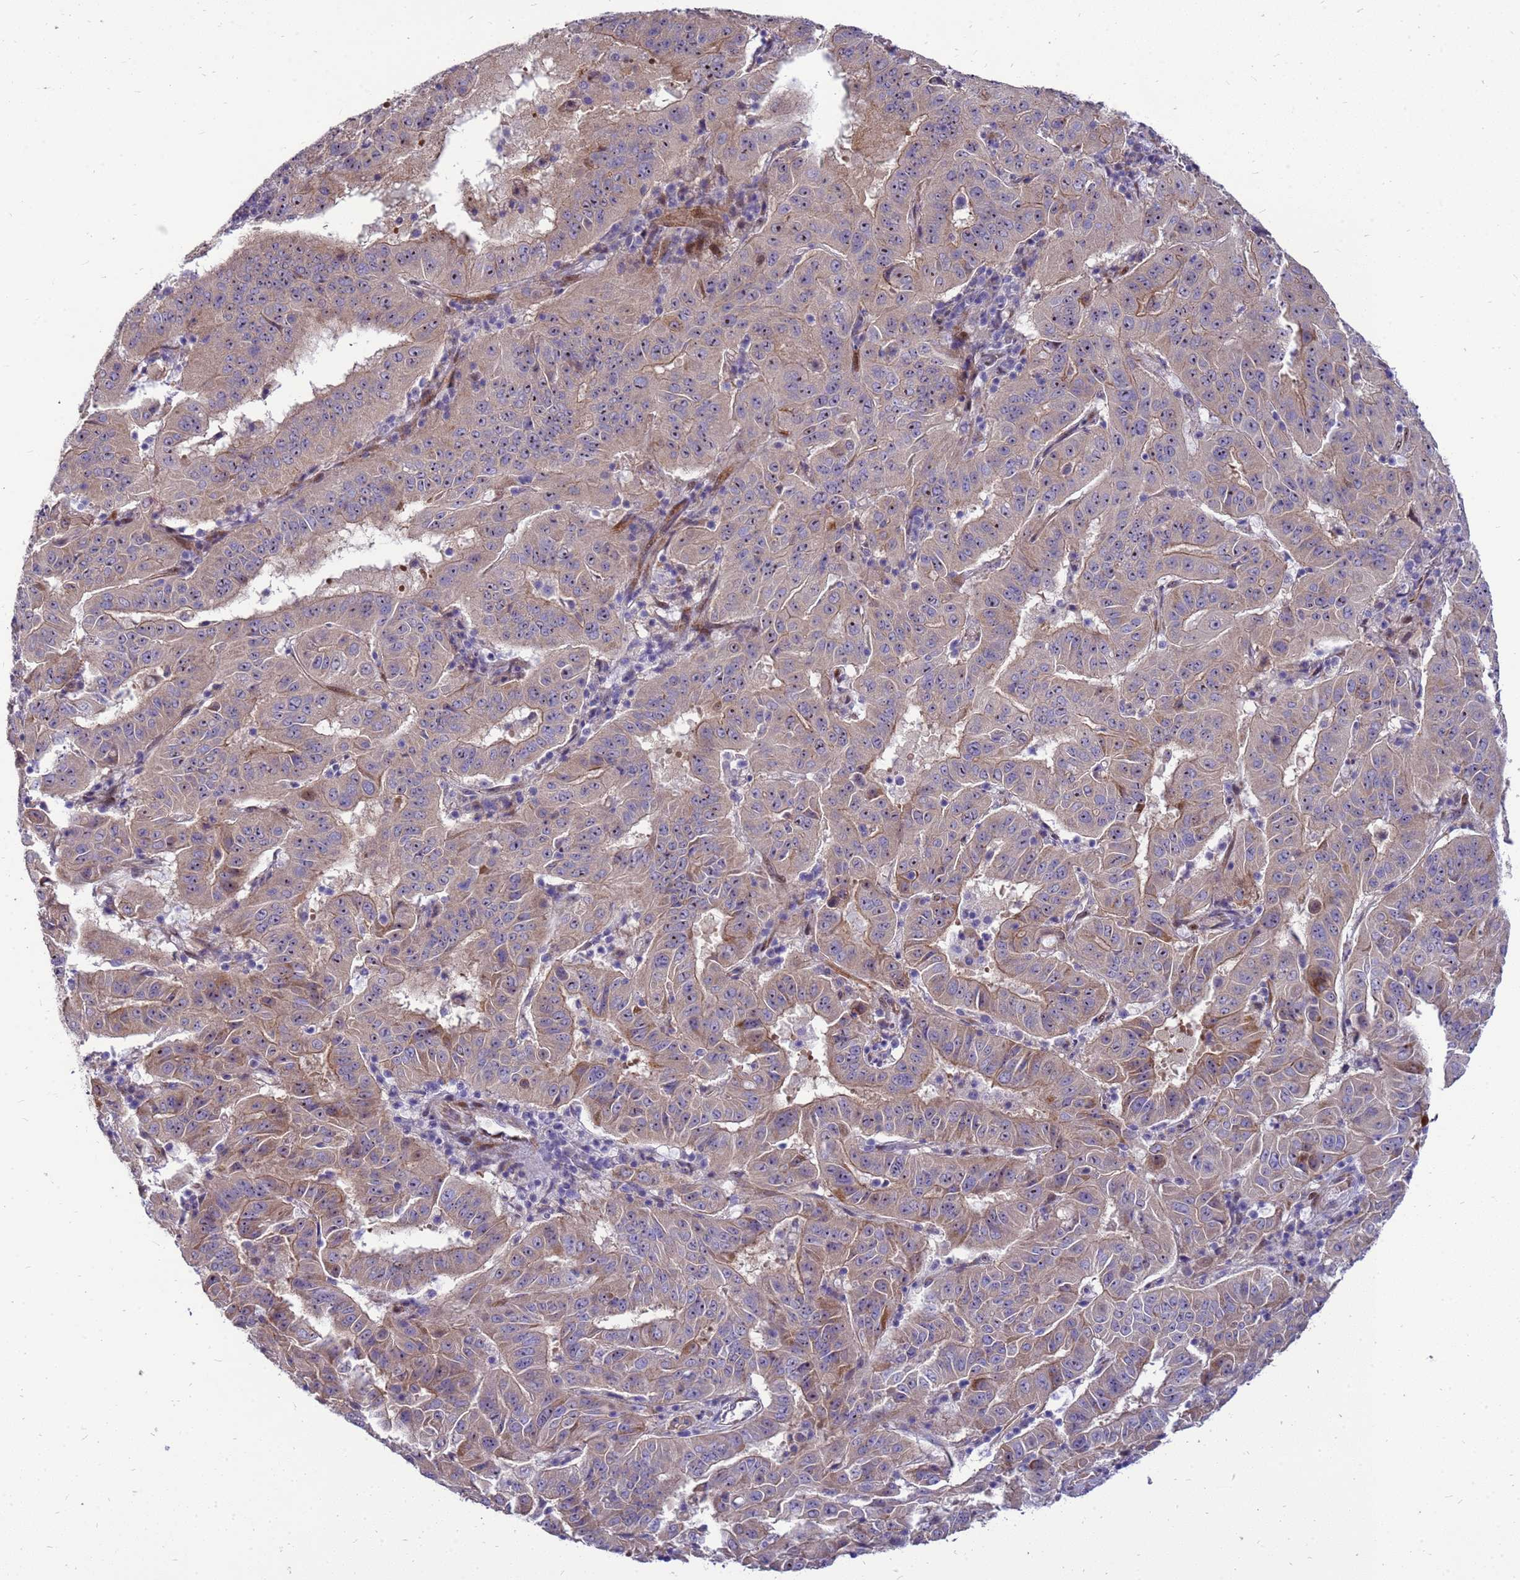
{"staining": {"intensity": "weak", "quantity": ">75%", "location": "cytoplasmic/membranous"}, "tissue": "pancreatic cancer", "cell_type": "Tumor cells", "image_type": "cancer", "snomed": [{"axis": "morphology", "description": "Adenocarcinoma, NOS"}, {"axis": "topography", "description": "Pancreas"}], "caption": "Weak cytoplasmic/membranous protein staining is present in approximately >75% of tumor cells in pancreatic cancer (adenocarcinoma).", "gene": "RSPO1", "patient": {"sex": "male", "age": 63}}